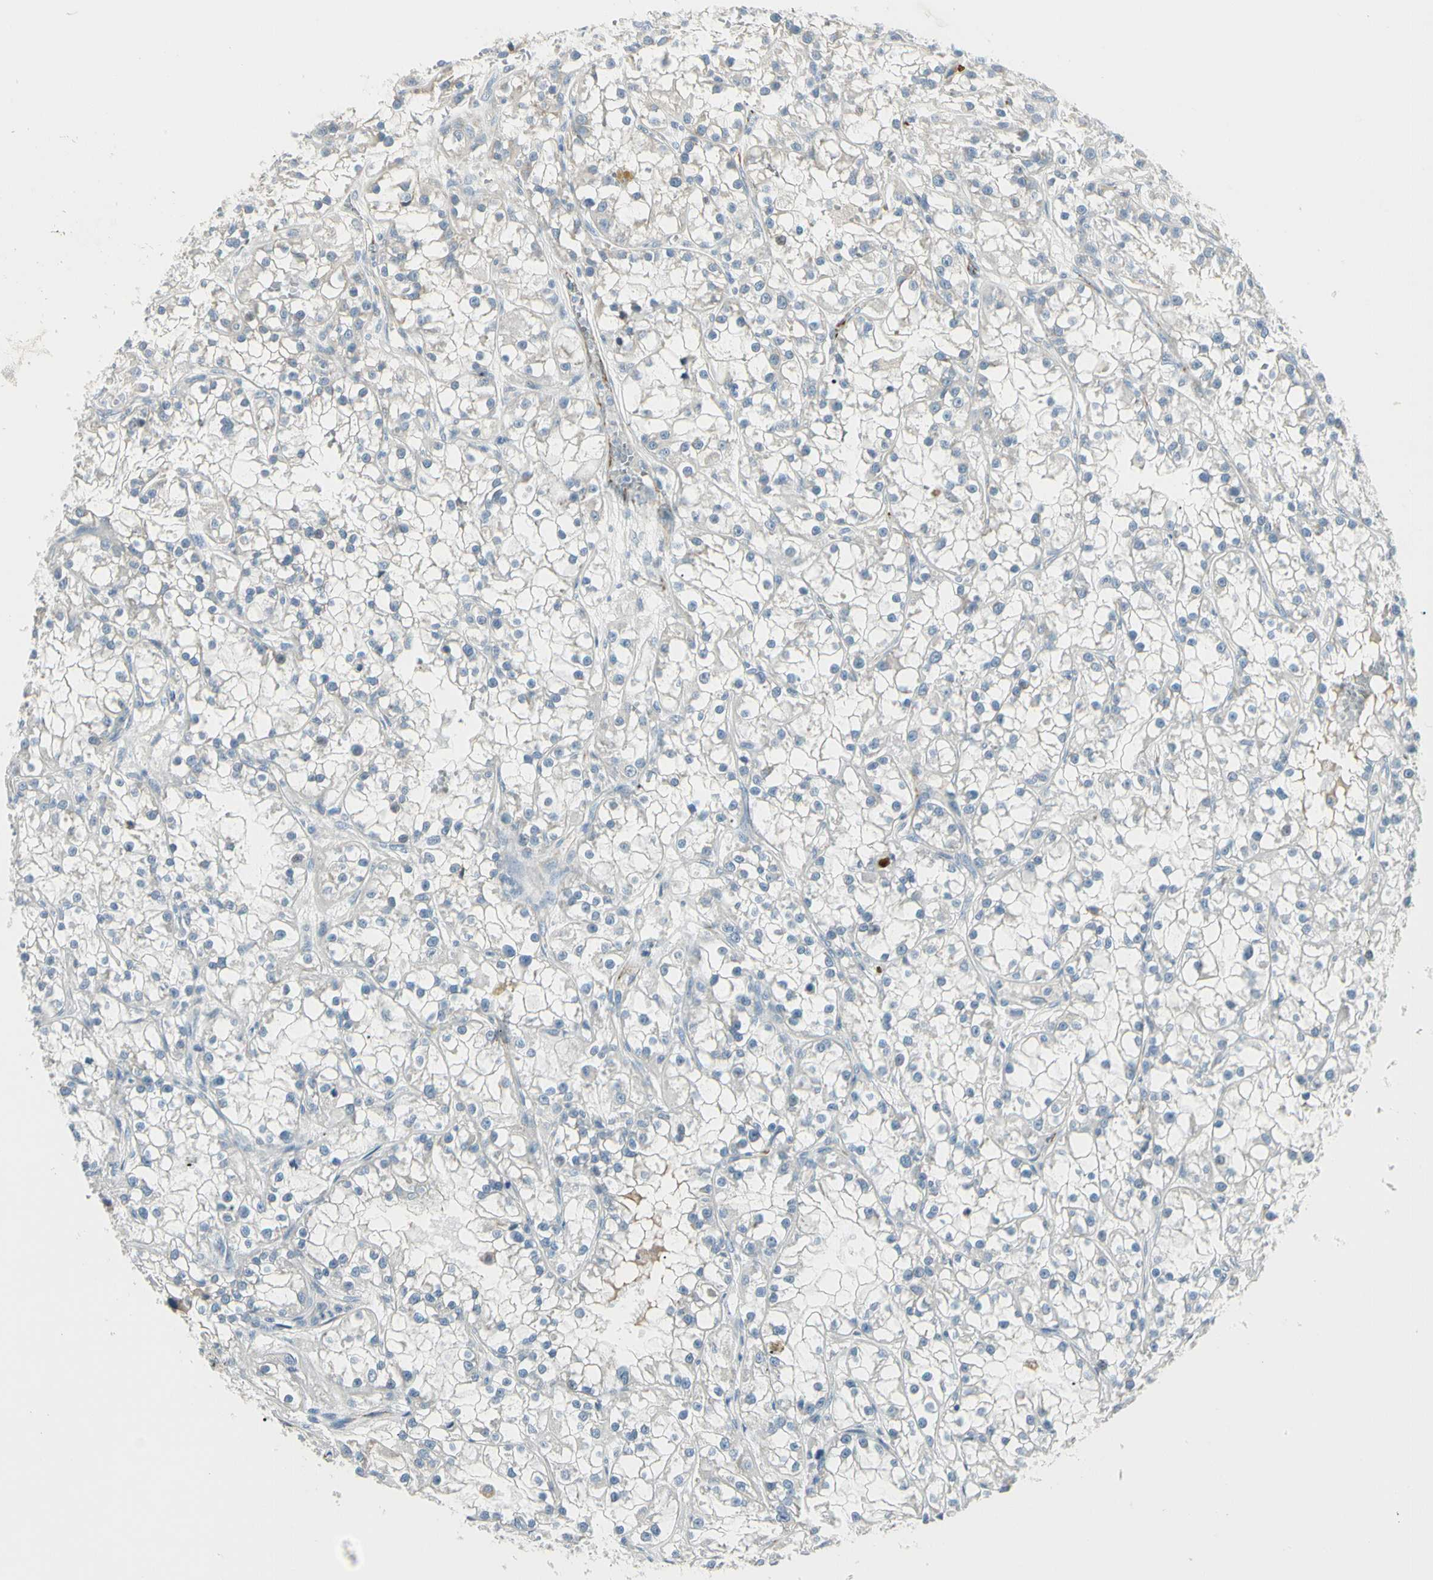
{"staining": {"intensity": "negative", "quantity": "none", "location": "none"}, "tissue": "renal cancer", "cell_type": "Tumor cells", "image_type": "cancer", "snomed": [{"axis": "morphology", "description": "Adenocarcinoma, NOS"}, {"axis": "topography", "description": "Kidney"}], "caption": "An image of human renal cancer (adenocarcinoma) is negative for staining in tumor cells.", "gene": "SLC6A15", "patient": {"sex": "female", "age": 52}}